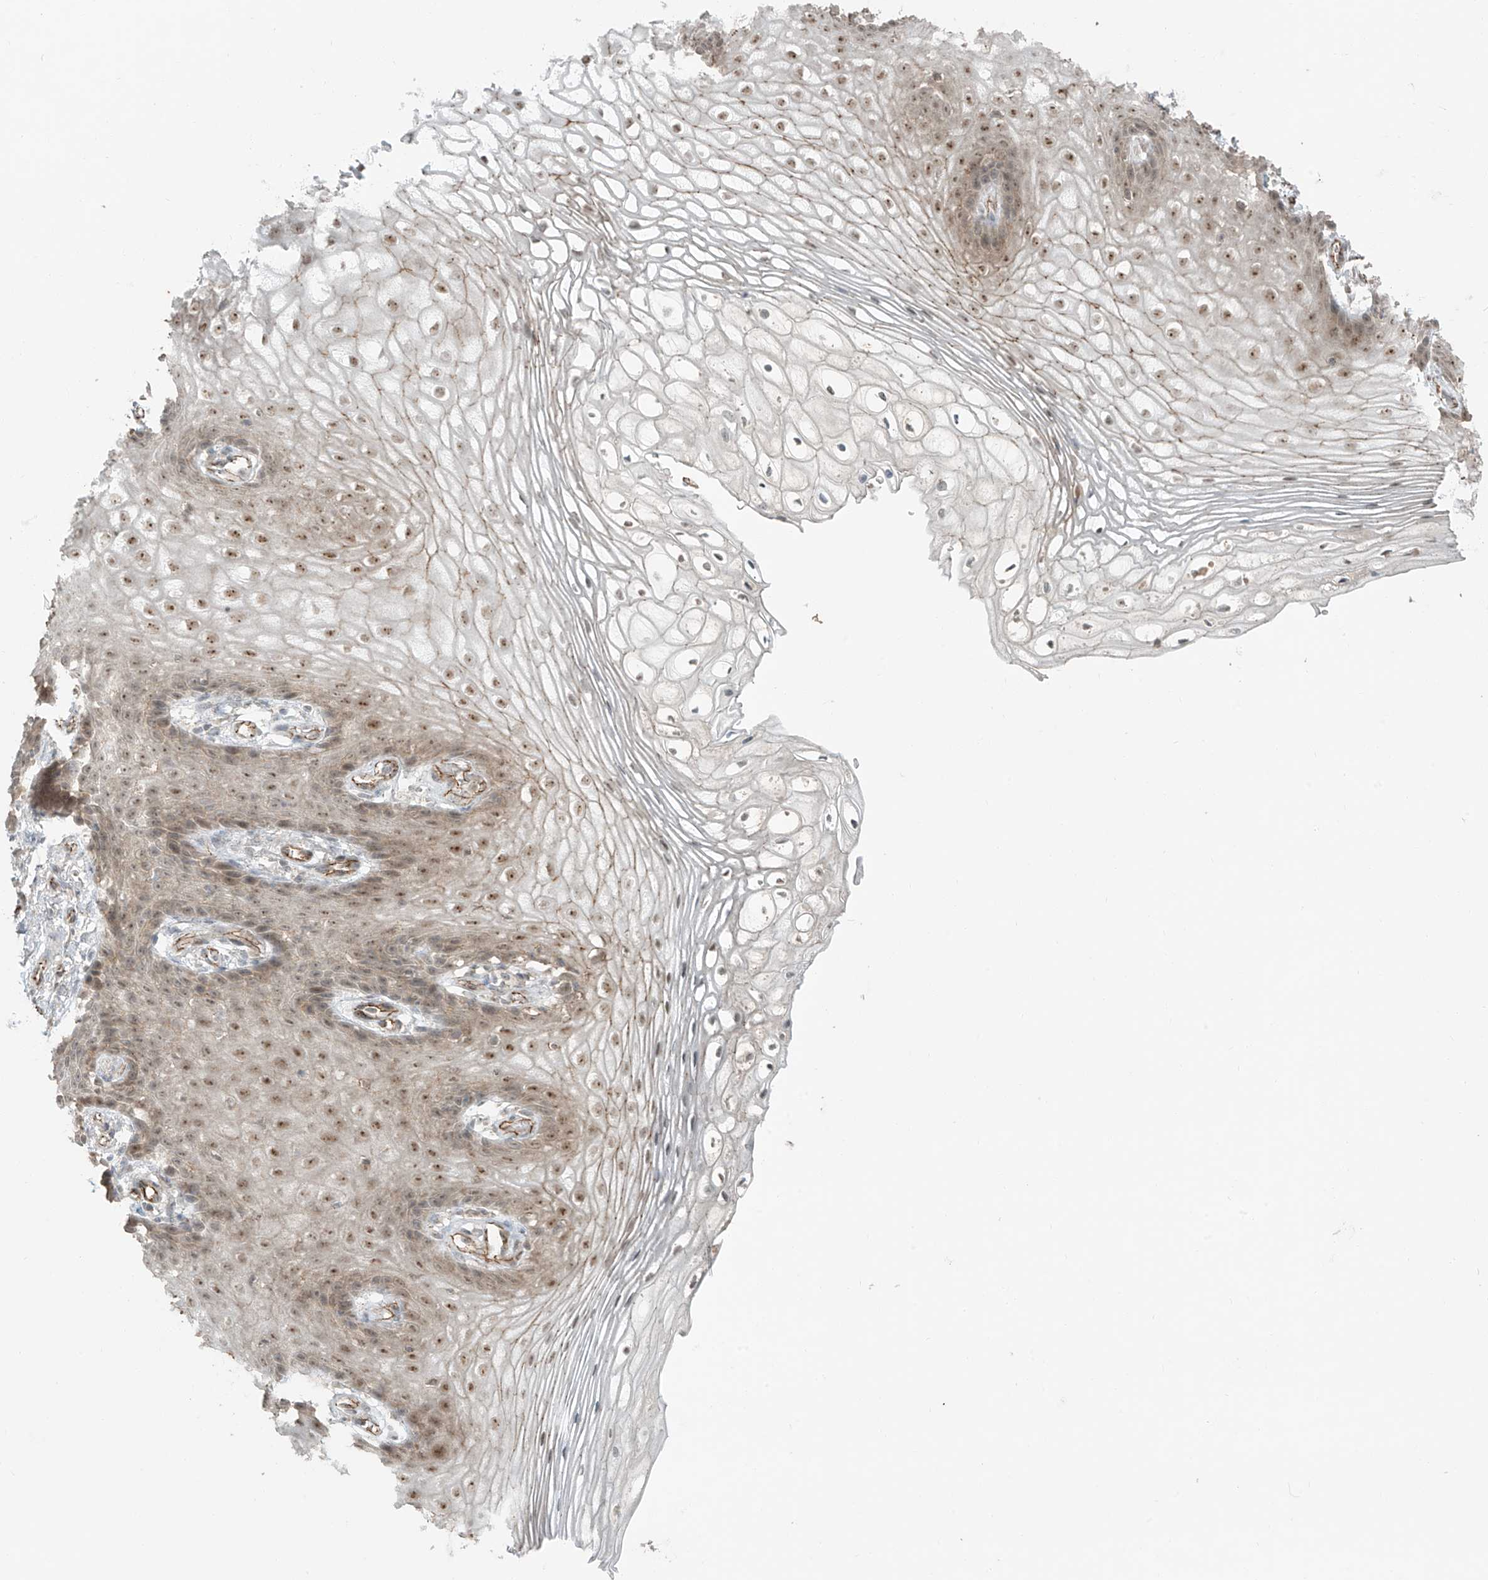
{"staining": {"intensity": "moderate", "quantity": ">75%", "location": "cytoplasmic/membranous,nuclear"}, "tissue": "vagina", "cell_type": "Squamous epithelial cells", "image_type": "normal", "snomed": [{"axis": "morphology", "description": "Normal tissue, NOS"}, {"axis": "topography", "description": "Vagina"}], "caption": "Moderate cytoplasmic/membranous,nuclear protein positivity is appreciated in about >75% of squamous epithelial cells in vagina. Nuclei are stained in blue.", "gene": "ZNF16", "patient": {"sex": "female", "age": 60}}